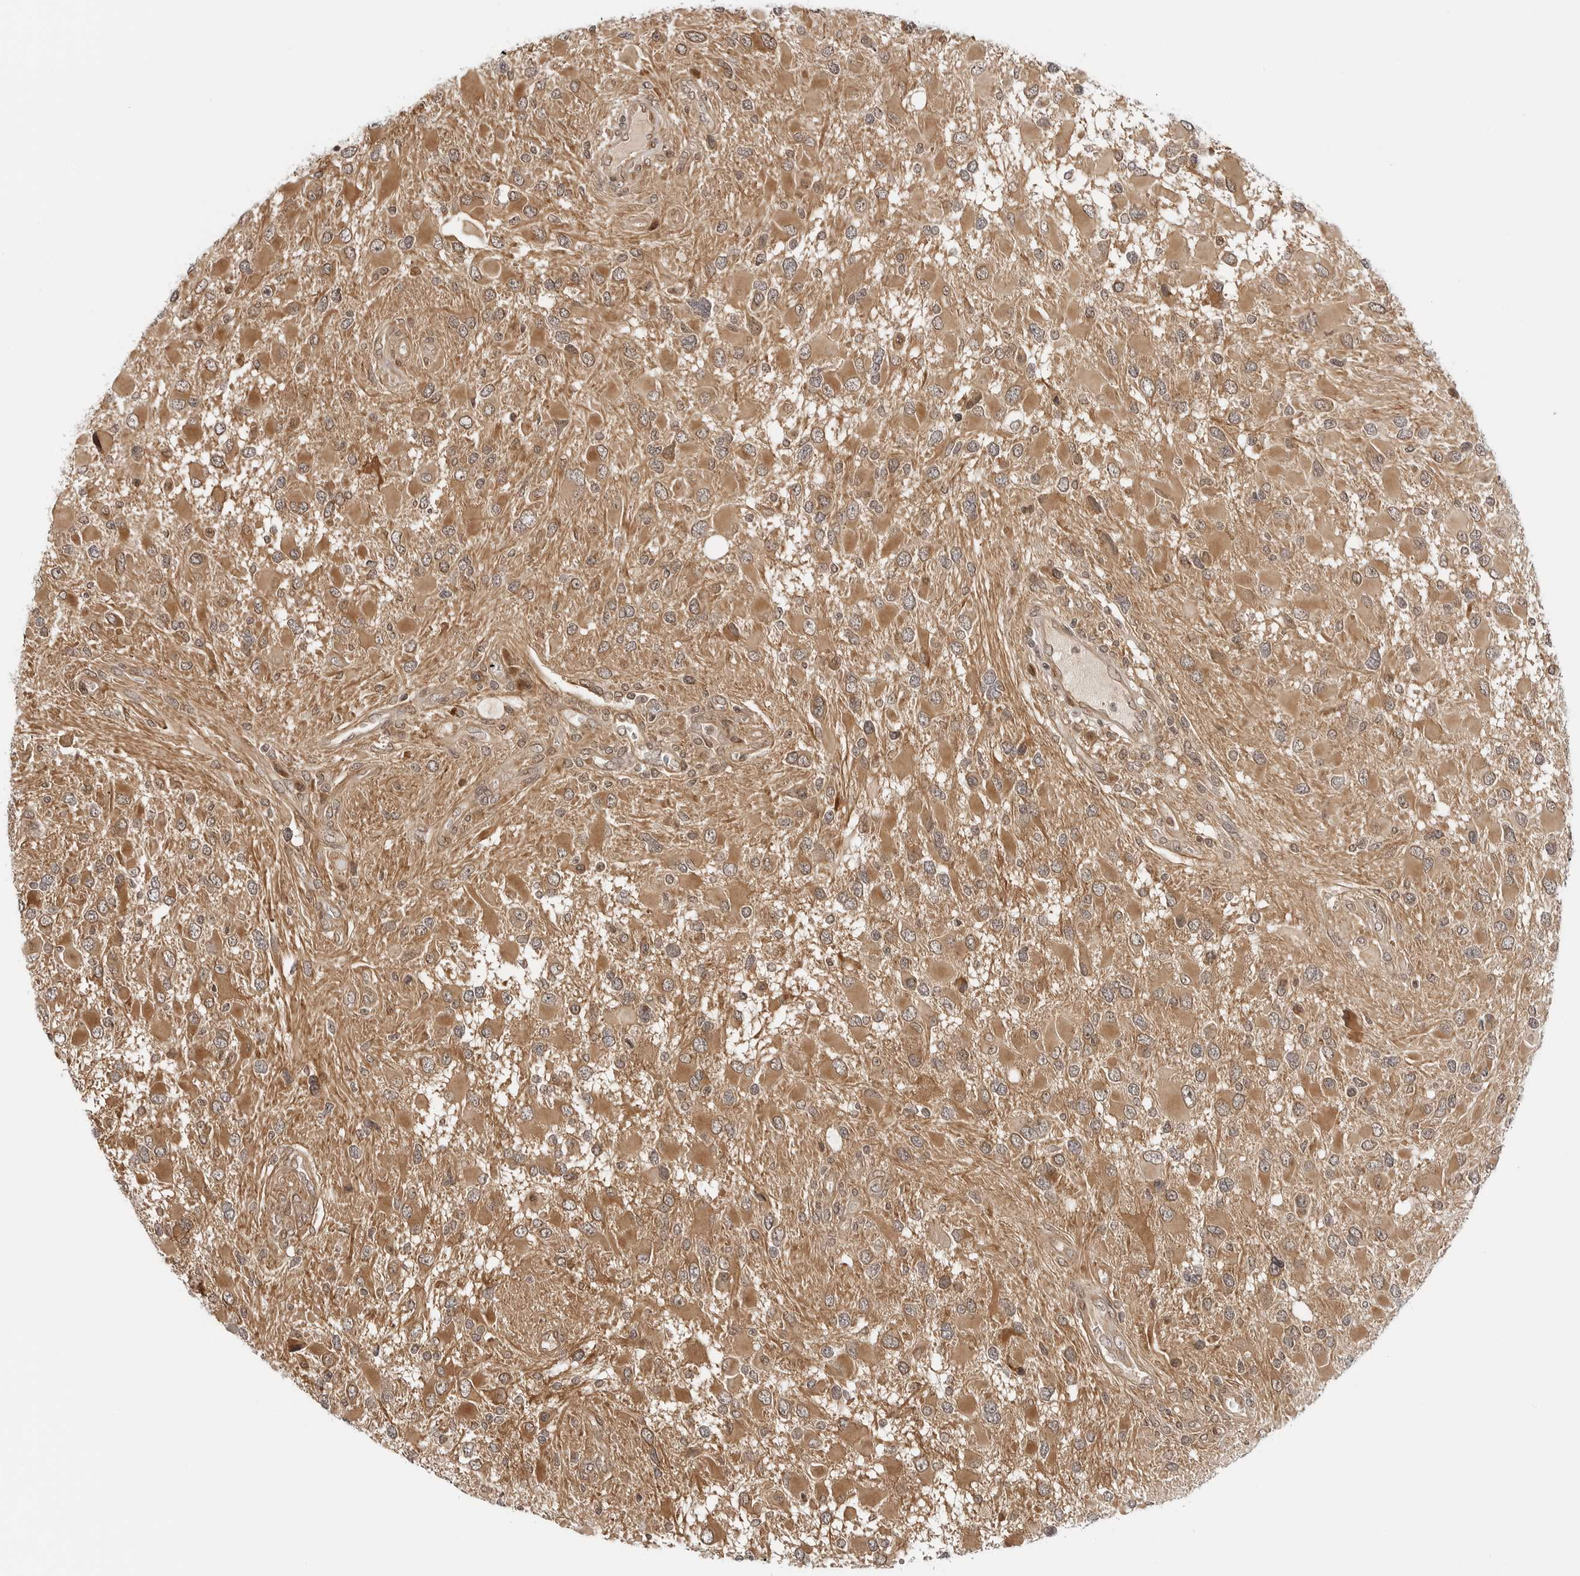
{"staining": {"intensity": "moderate", "quantity": ">75%", "location": "cytoplasmic/membranous"}, "tissue": "glioma", "cell_type": "Tumor cells", "image_type": "cancer", "snomed": [{"axis": "morphology", "description": "Glioma, malignant, High grade"}, {"axis": "topography", "description": "Brain"}], "caption": "Immunohistochemistry (IHC) (DAB) staining of glioma demonstrates moderate cytoplasmic/membranous protein staining in approximately >75% of tumor cells.", "gene": "TIPRL", "patient": {"sex": "male", "age": 53}}